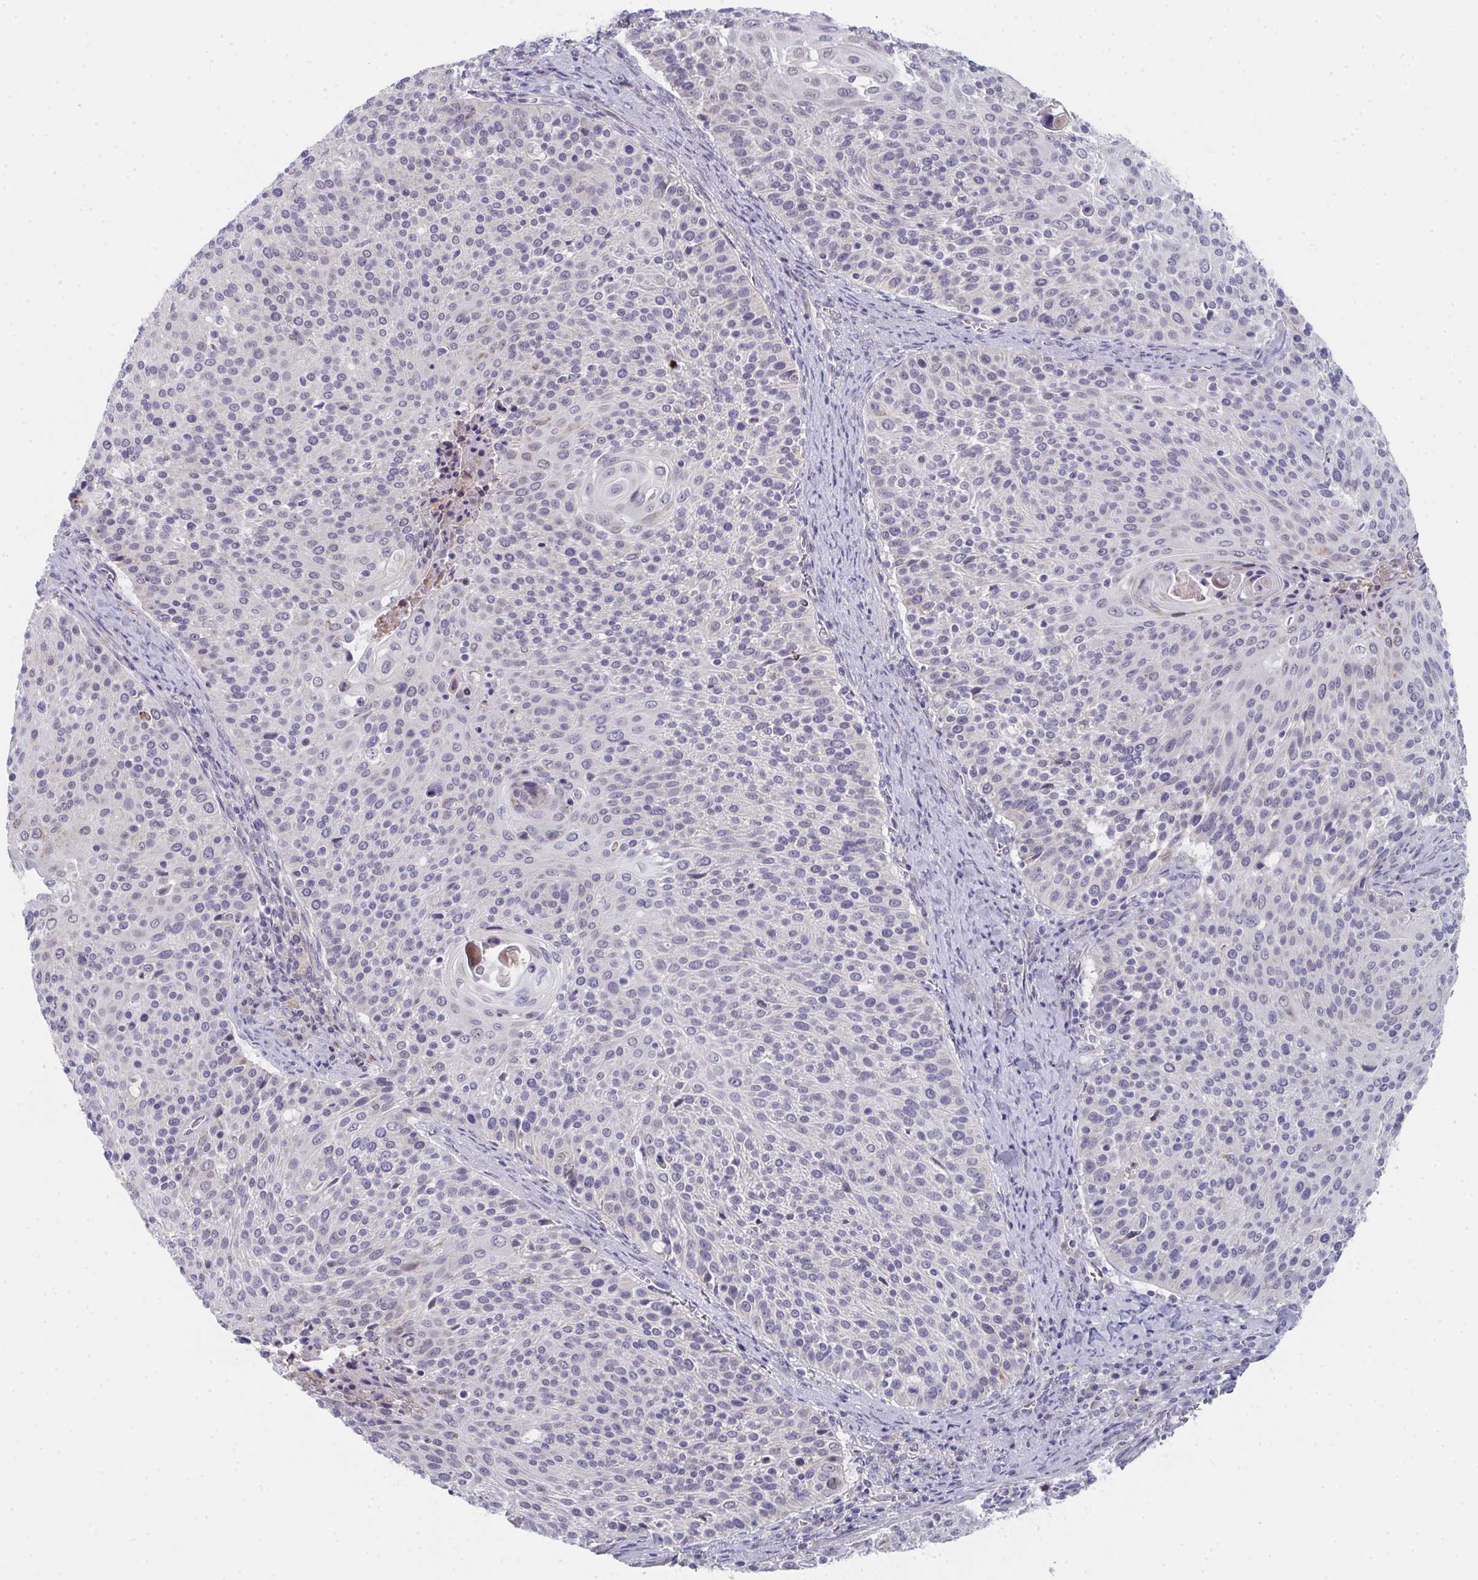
{"staining": {"intensity": "negative", "quantity": "none", "location": "none"}, "tissue": "cervical cancer", "cell_type": "Tumor cells", "image_type": "cancer", "snomed": [{"axis": "morphology", "description": "Squamous cell carcinoma, NOS"}, {"axis": "topography", "description": "Cervix"}], "caption": "Human cervical squamous cell carcinoma stained for a protein using immunohistochemistry displays no positivity in tumor cells.", "gene": "VWDE", "patient": {"sex": "female", "age": 31}}